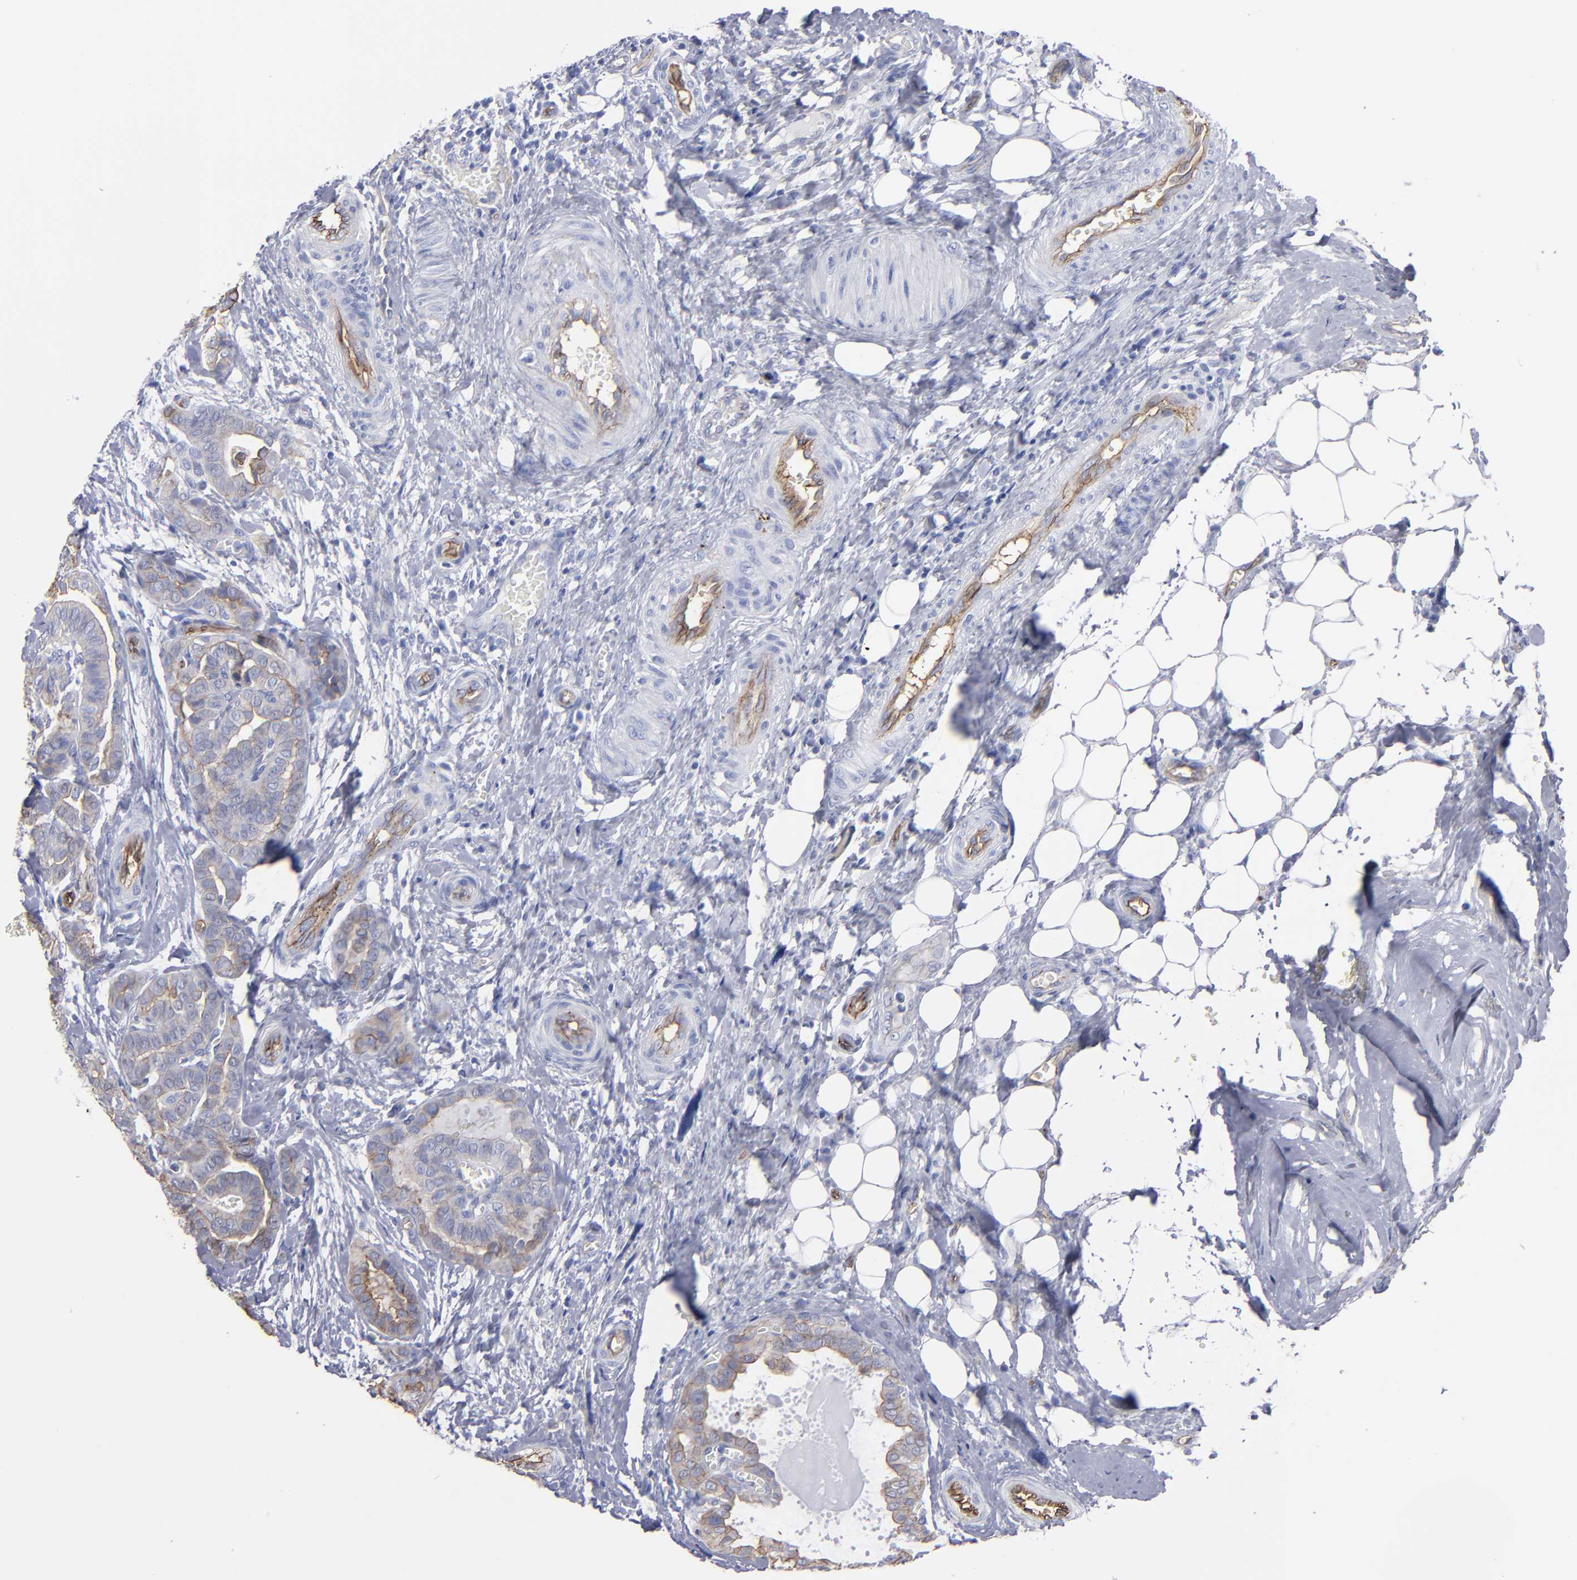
{"staining": {"intensity": "weak", "quantity": "<25%", "location": "cytoplasmic/membranous"}, "tissue": "thyroid cancer", "cell_type": "Tumor cells", "image_type": "cancer", "snomed": [{"axis": "morphology", "description": "Carcinoma, NOS"}, {"axis": "topography", "description": "Thyroid gland"}], "caption": "Immunohistochemistry of human thyroid cancer (carcinoma) reveals no expression in tumor cells.", "gene": "TM4SF1", "patient": {"sex": "female", "age": 91}}